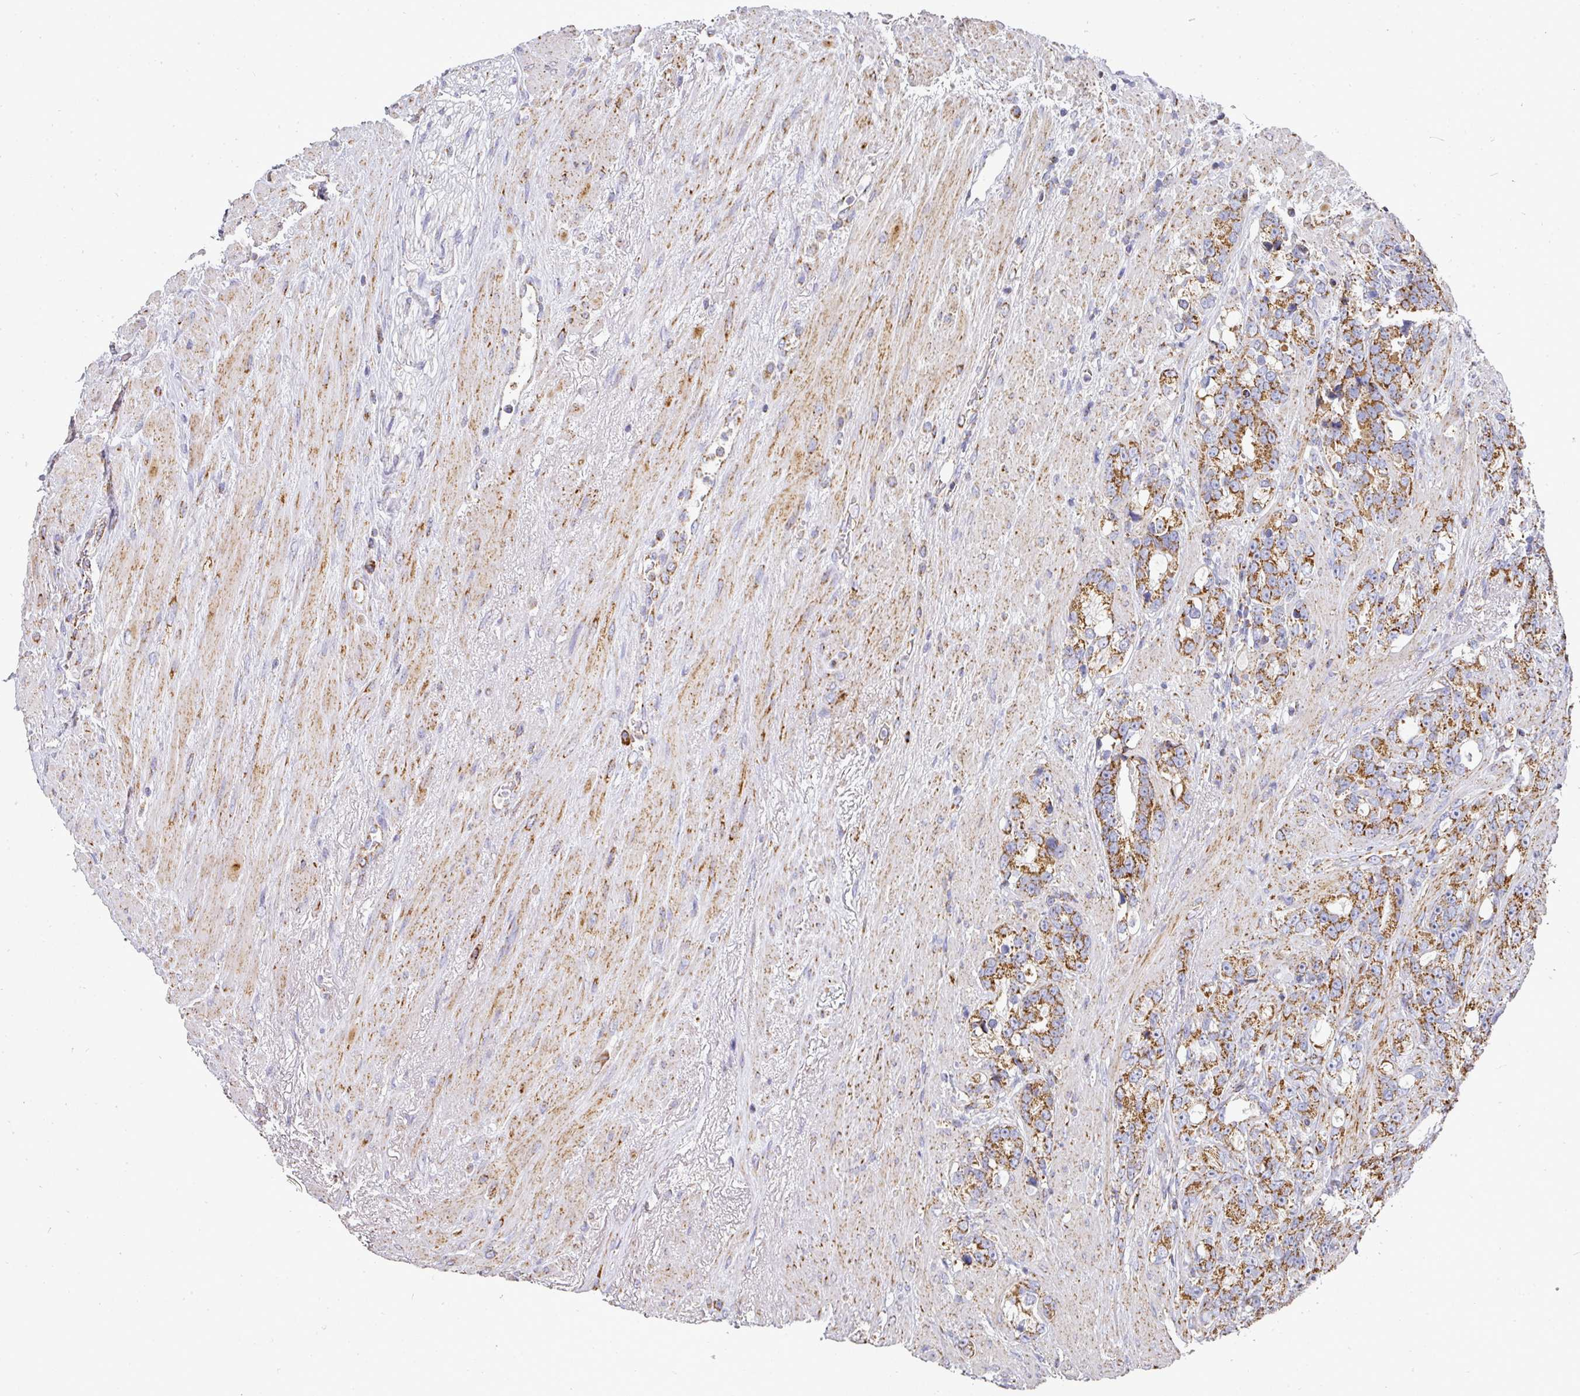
{"staining": {"intensity": "moderate", "quantity": ">75%", "location": "cytoplasmic/membranous"}, "tissue": "prostate cancer", "cell_type": "Tumor cells", "image_type": "cancer", "snomed": [{"axis": "morphology", "description": "Adenocarcinoma, High grade"}, {"axis": "topography", "description": "Prostate"}], "caption": "Immunohistochemistry of prostate cancer displays medium levels of moderate cytoplasmic/membranous staining in approximately >75% of tumor cells.", "gene": "UQCRFS1", "patient": {"sex": "male", "age": 74}}